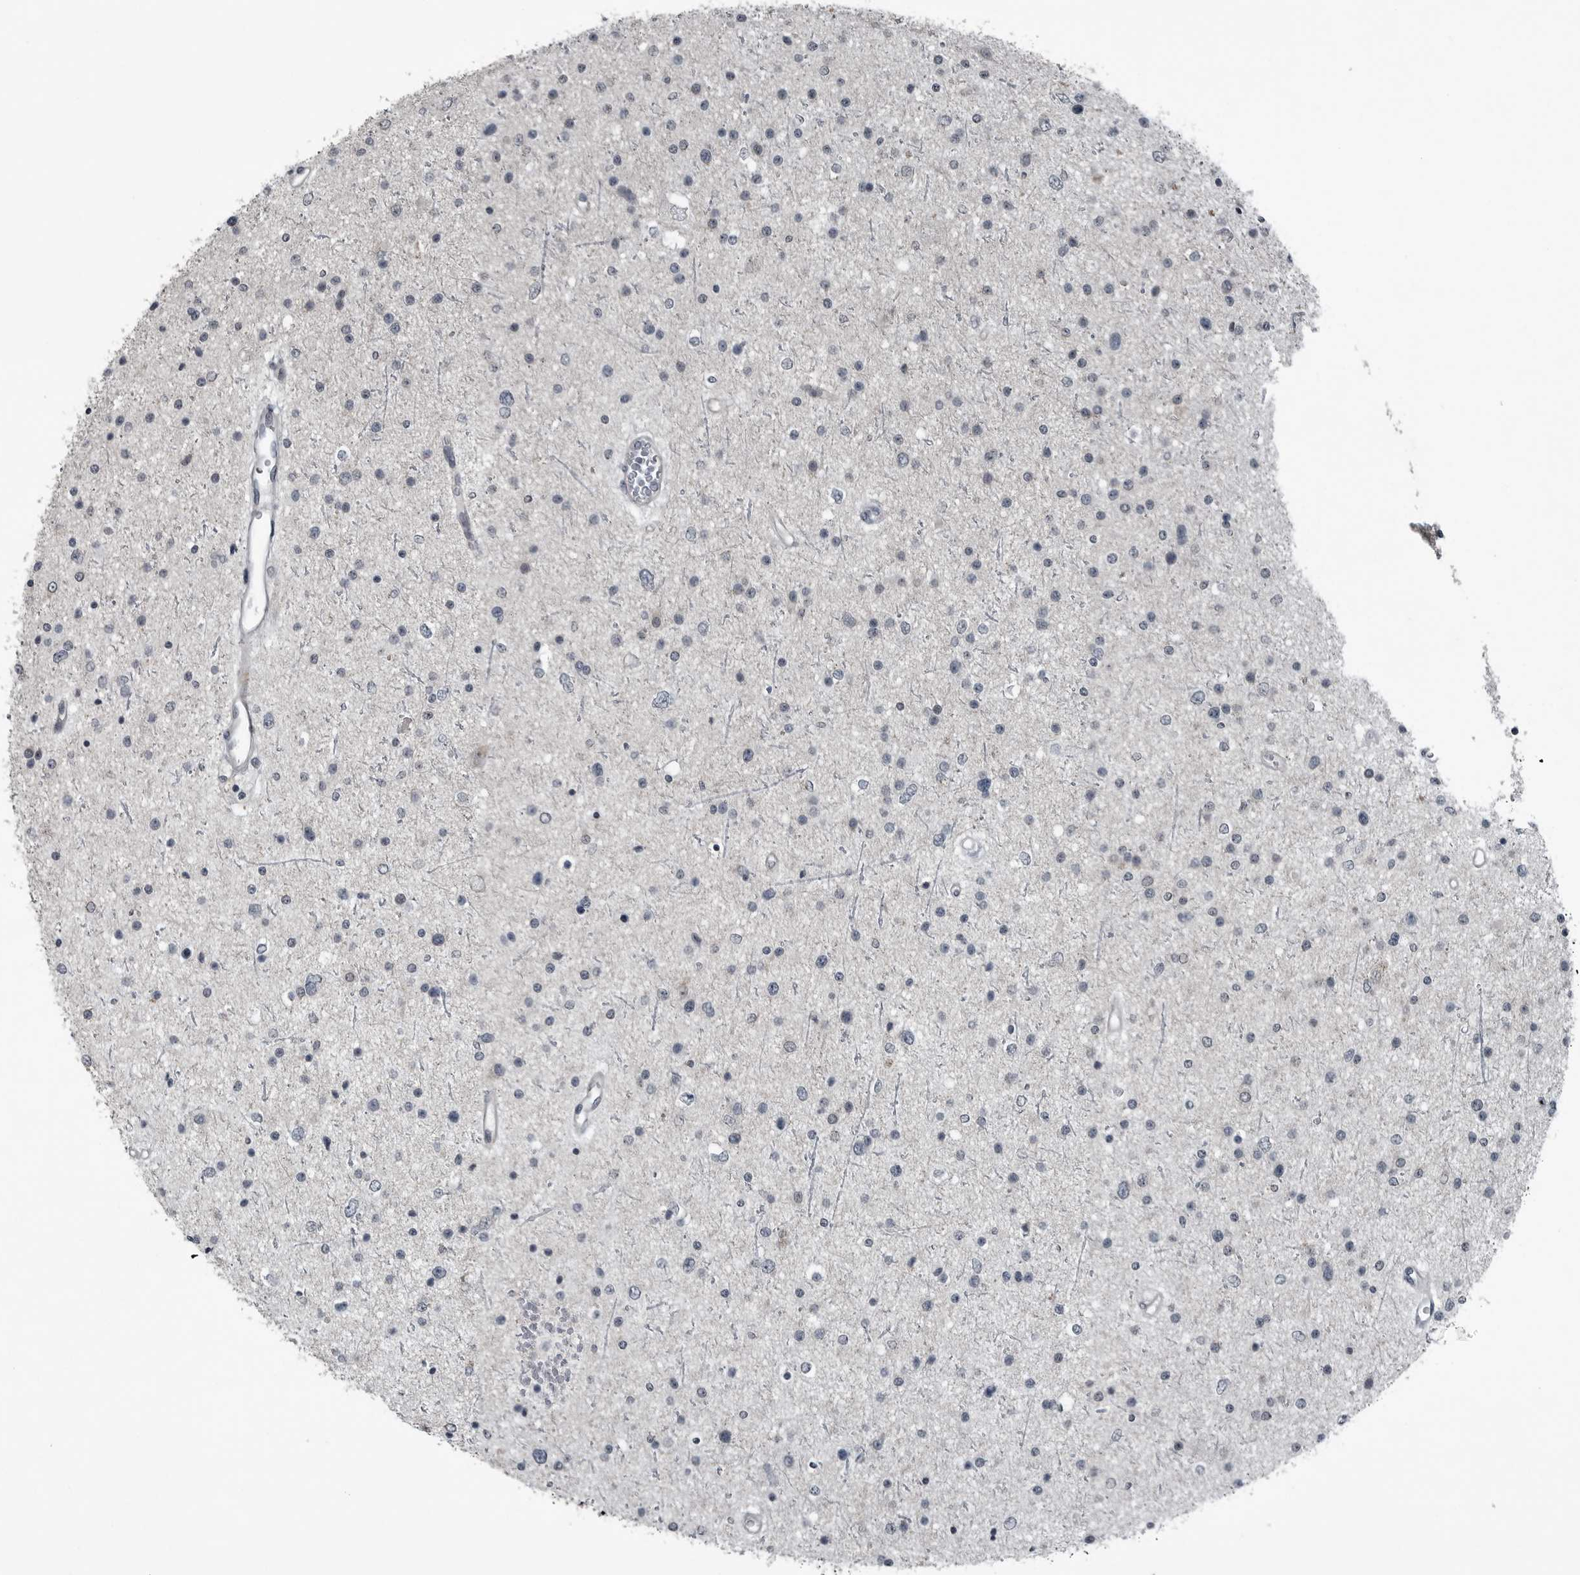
{"staining": {"intensity": "negative", "quantity": "none", "location": "none"}, "tissue": "glioma", "cell_type": "Tumor cells", "image_type": "cancer", "snomed": [{"axis": "morphology", "description": "Glioma, malignant, Low grade"}, {"axis": "topography", "description": "Brain"}], "caption": "Immunohistochemistry (IHC) histopathology image of neoplastic tissue: human glioma stained with DAB exhibits no significant protein positivity in tumor cells.", "gene": "DNAAF11", "patient": {"sex": "female", "age": 37}}